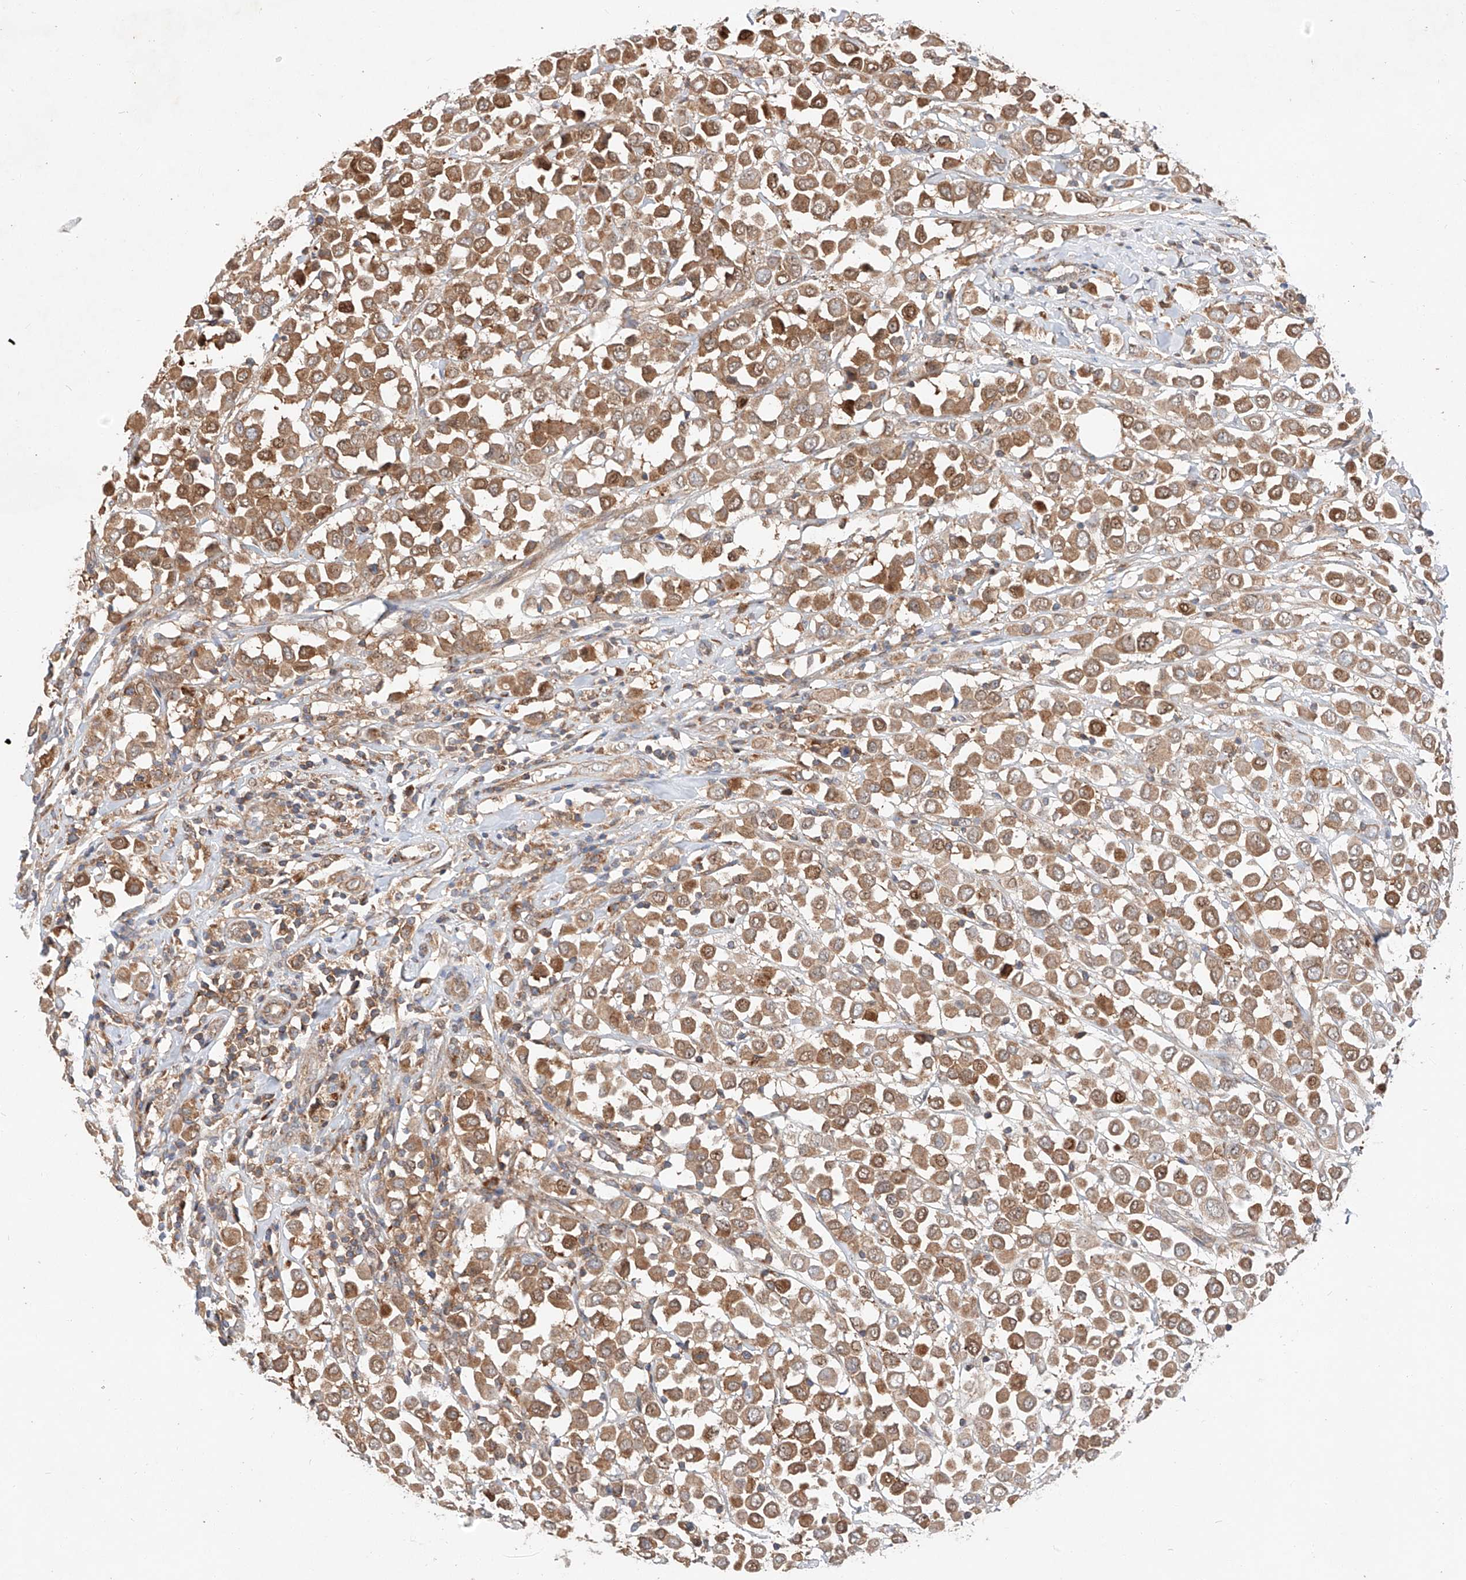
{"staining": {"intensity": "moderate", "quantity": ">75%", "location": "cytoplasmic/membranous"}, "tissue": "breast cancer", "cell_type": "Tumor cells", "image_type": "cancer", "snomed": [{"axis": "morphology", "description": "Duct carcinoma"}, {"axis": "topography", "description": "Breast"}], "caption": "Approximately >75% of tumor cells in intraductal carcinoma (breast) show moderate cytoplasmic/membranous protein expression as visualized by brown immunohistochemical staining.", "gene": "RUSC1", "patient": {"sex": "female", "age": 61}}